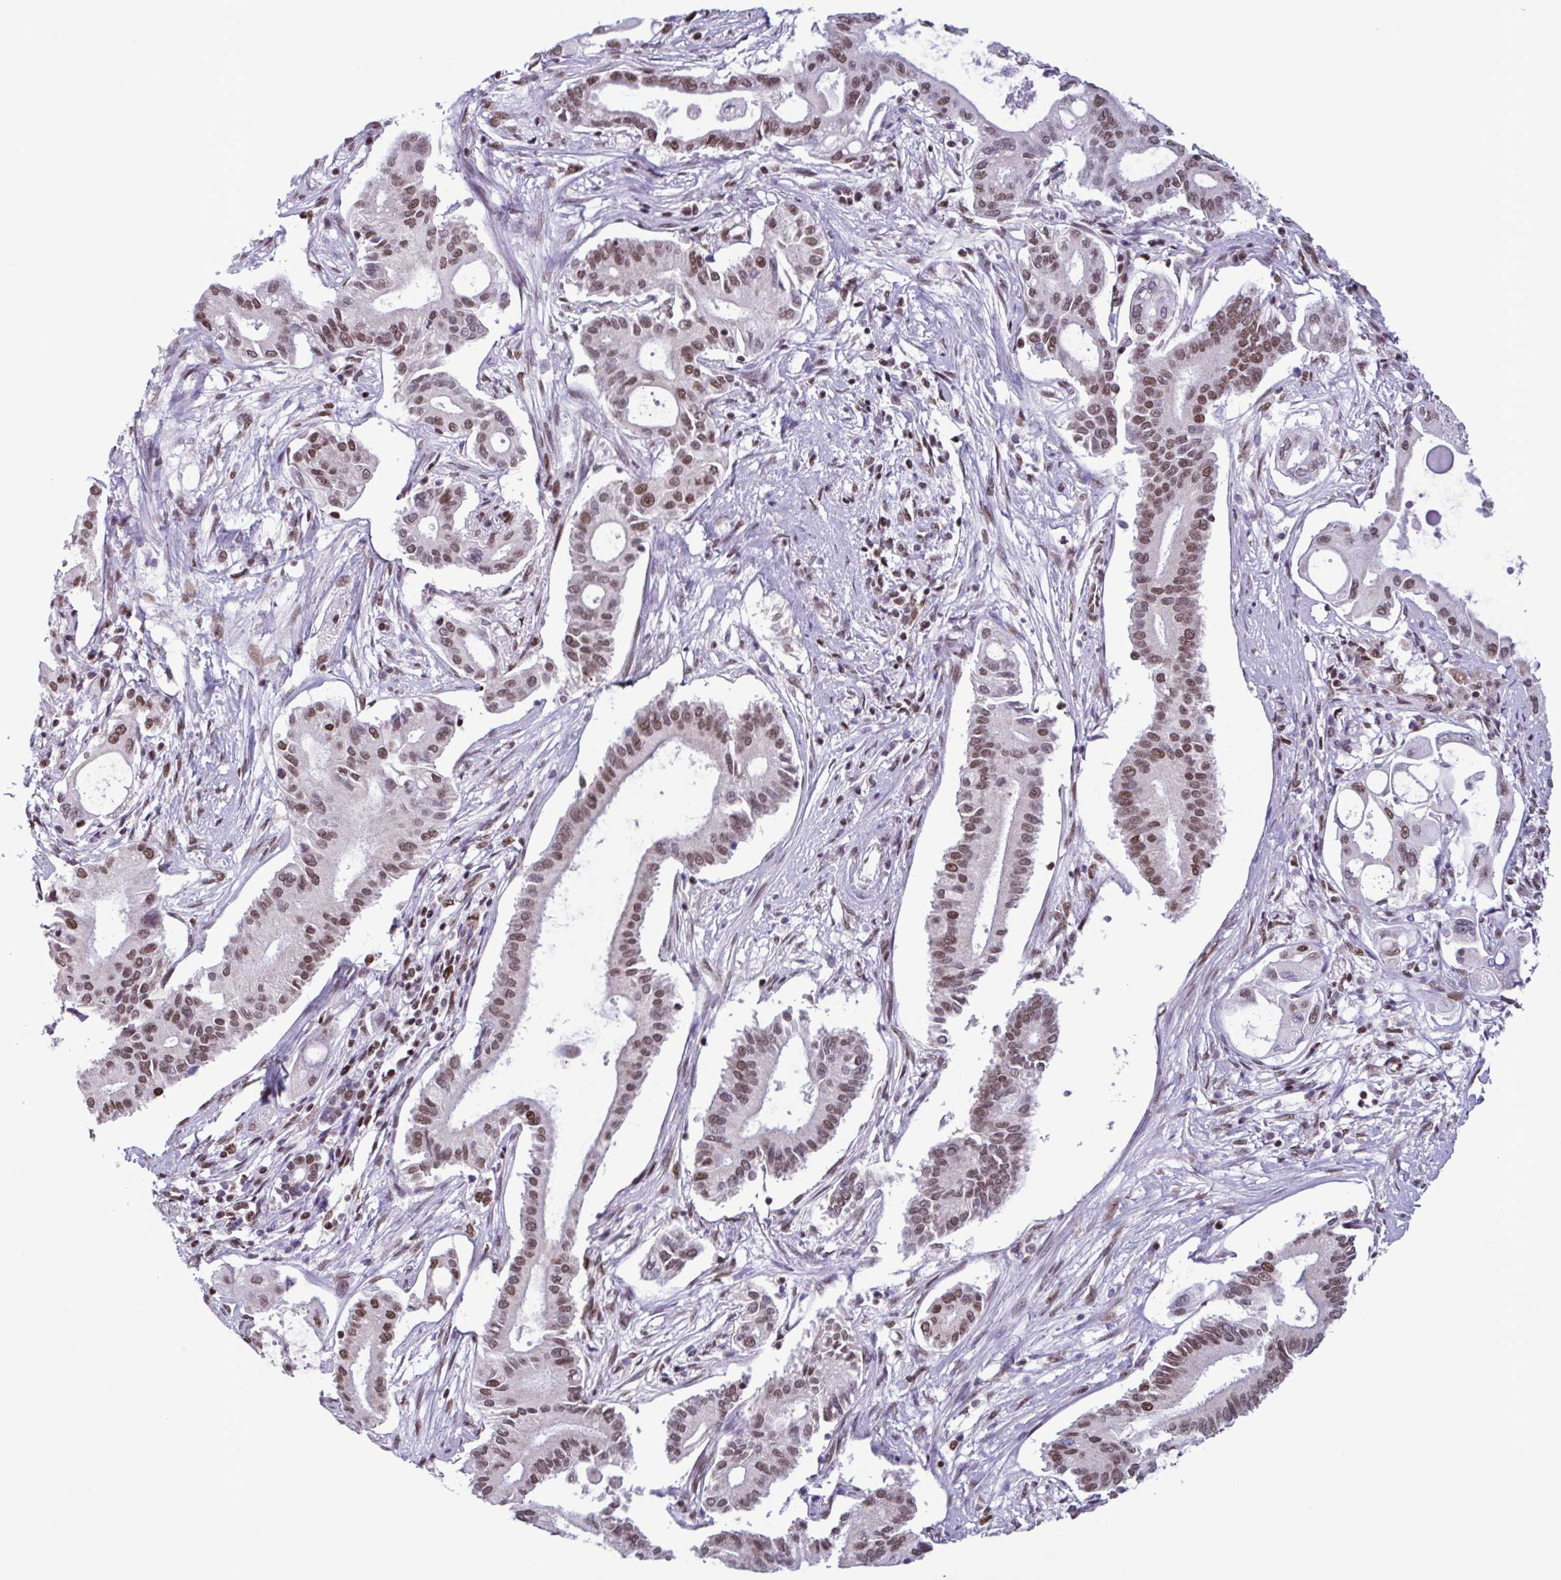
{"staining": {"intensity": "moderate", "quantity": ">75%", "location": "nuclear"}, "tissue": "pancreatic cancer", "cell_type": "Tumor cells", "image_type": "cancer", "snomed": [{"axis": "morphology", "description": "Adenocarcinoma, NOS"}, {"axis": "topography", "description": "Pancreas"}], "caption": "The photomicrograph demonstrates immunohistochemical staining of pancreatic adenocarcinoma. There is moderate nuclear staining is present in approximately >75% of tumor cells.", "gene": "TIMM21", "patient": {"sex": "female", "age": 68}}